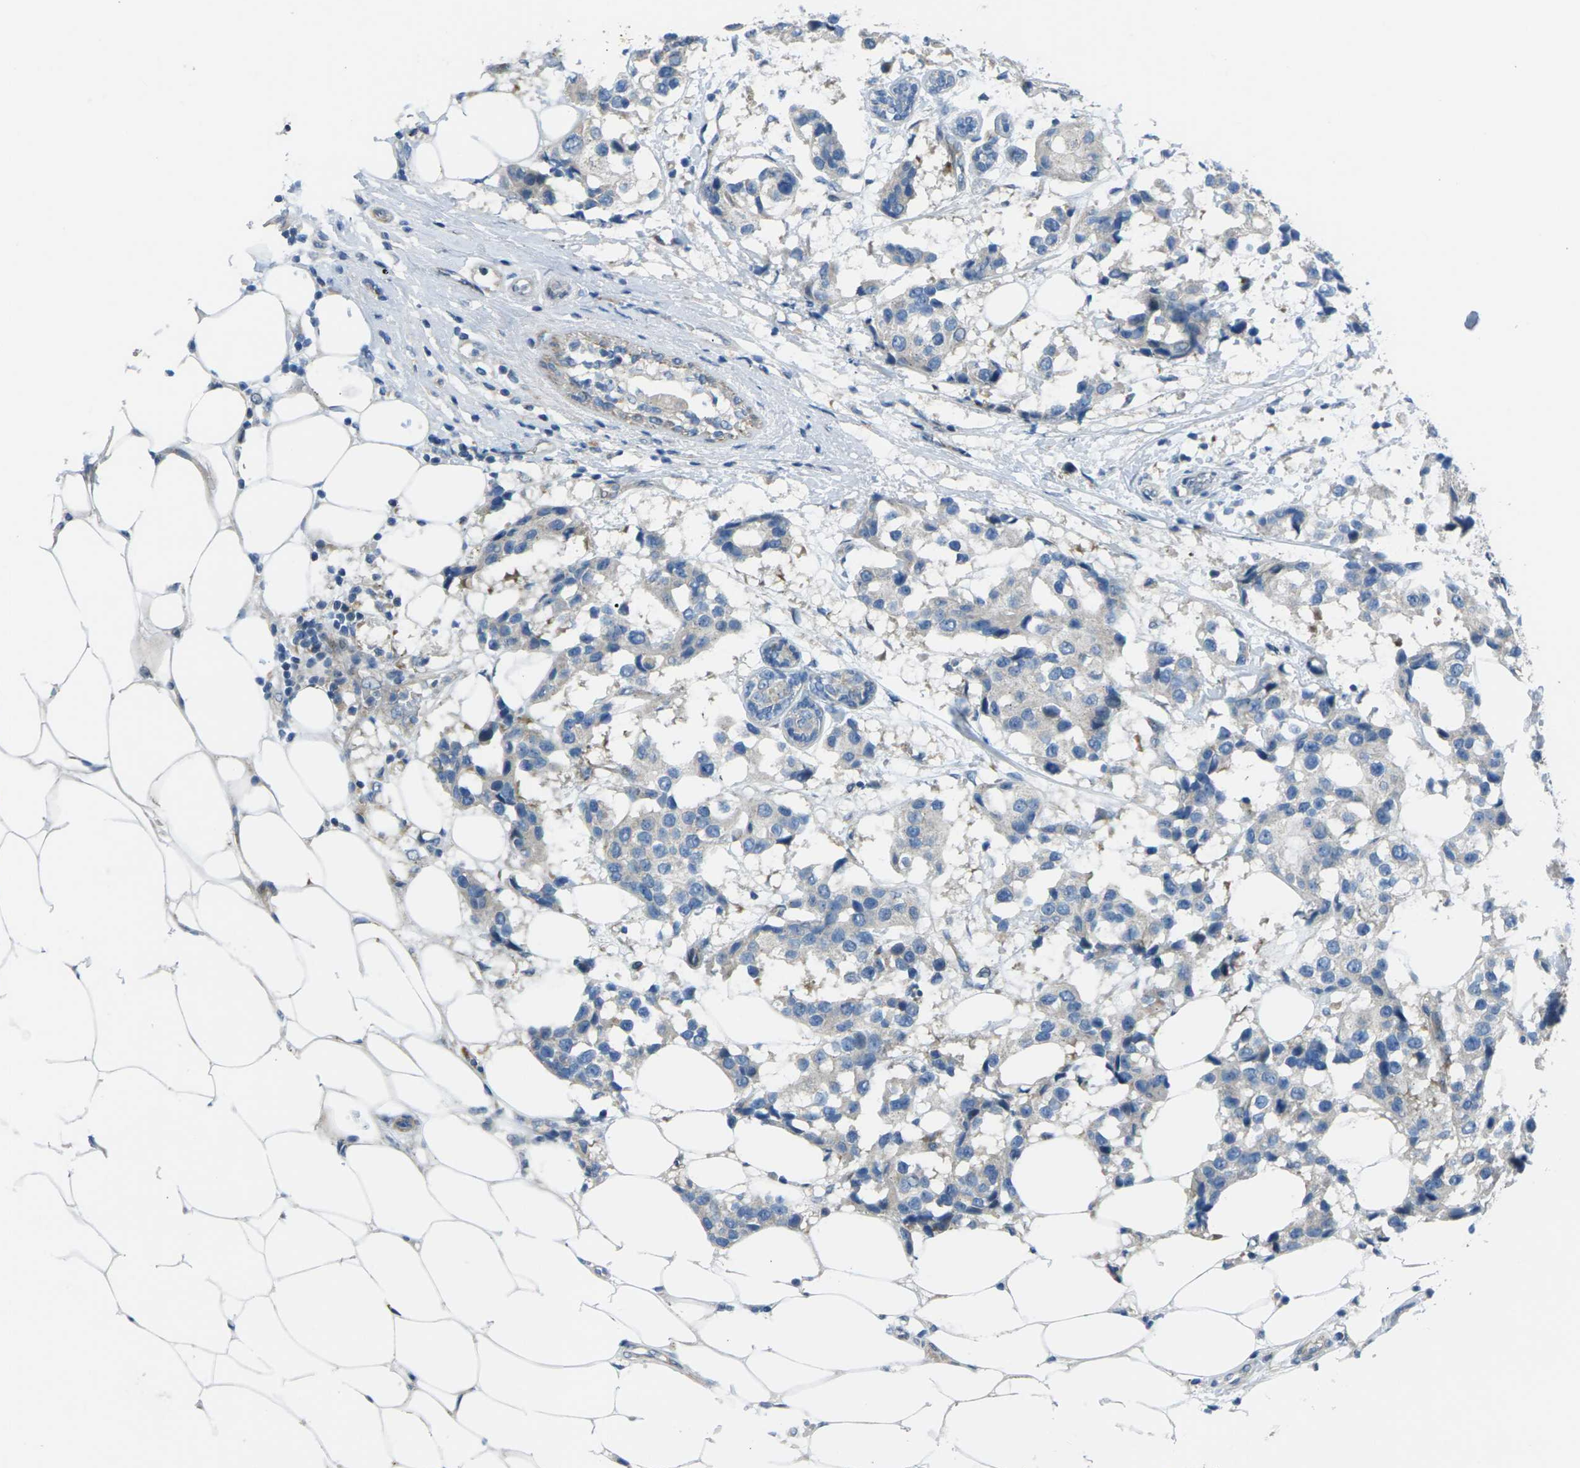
{"staining": {"intensity": "negative", "quantity": "none", "location": "none"}, "tissue": "breast cancer", "cell_type": "Tumor cells", "image_type": "cancer", "snomed": [{"axis": "morphology", "description": "Normal tissue, NOS"}, {"axis": "morphology", "description": "Duct carcinoma"}, {"axis": "topography", "description": "Breast"}], "caption": "Human breast infiltrating ductal carcinoma stained for a protein using immunohistochemistry demonstrates no staining in tumor cells.", "gene": "EDNRA", "patient": {"sex": "female", "age": 39}}